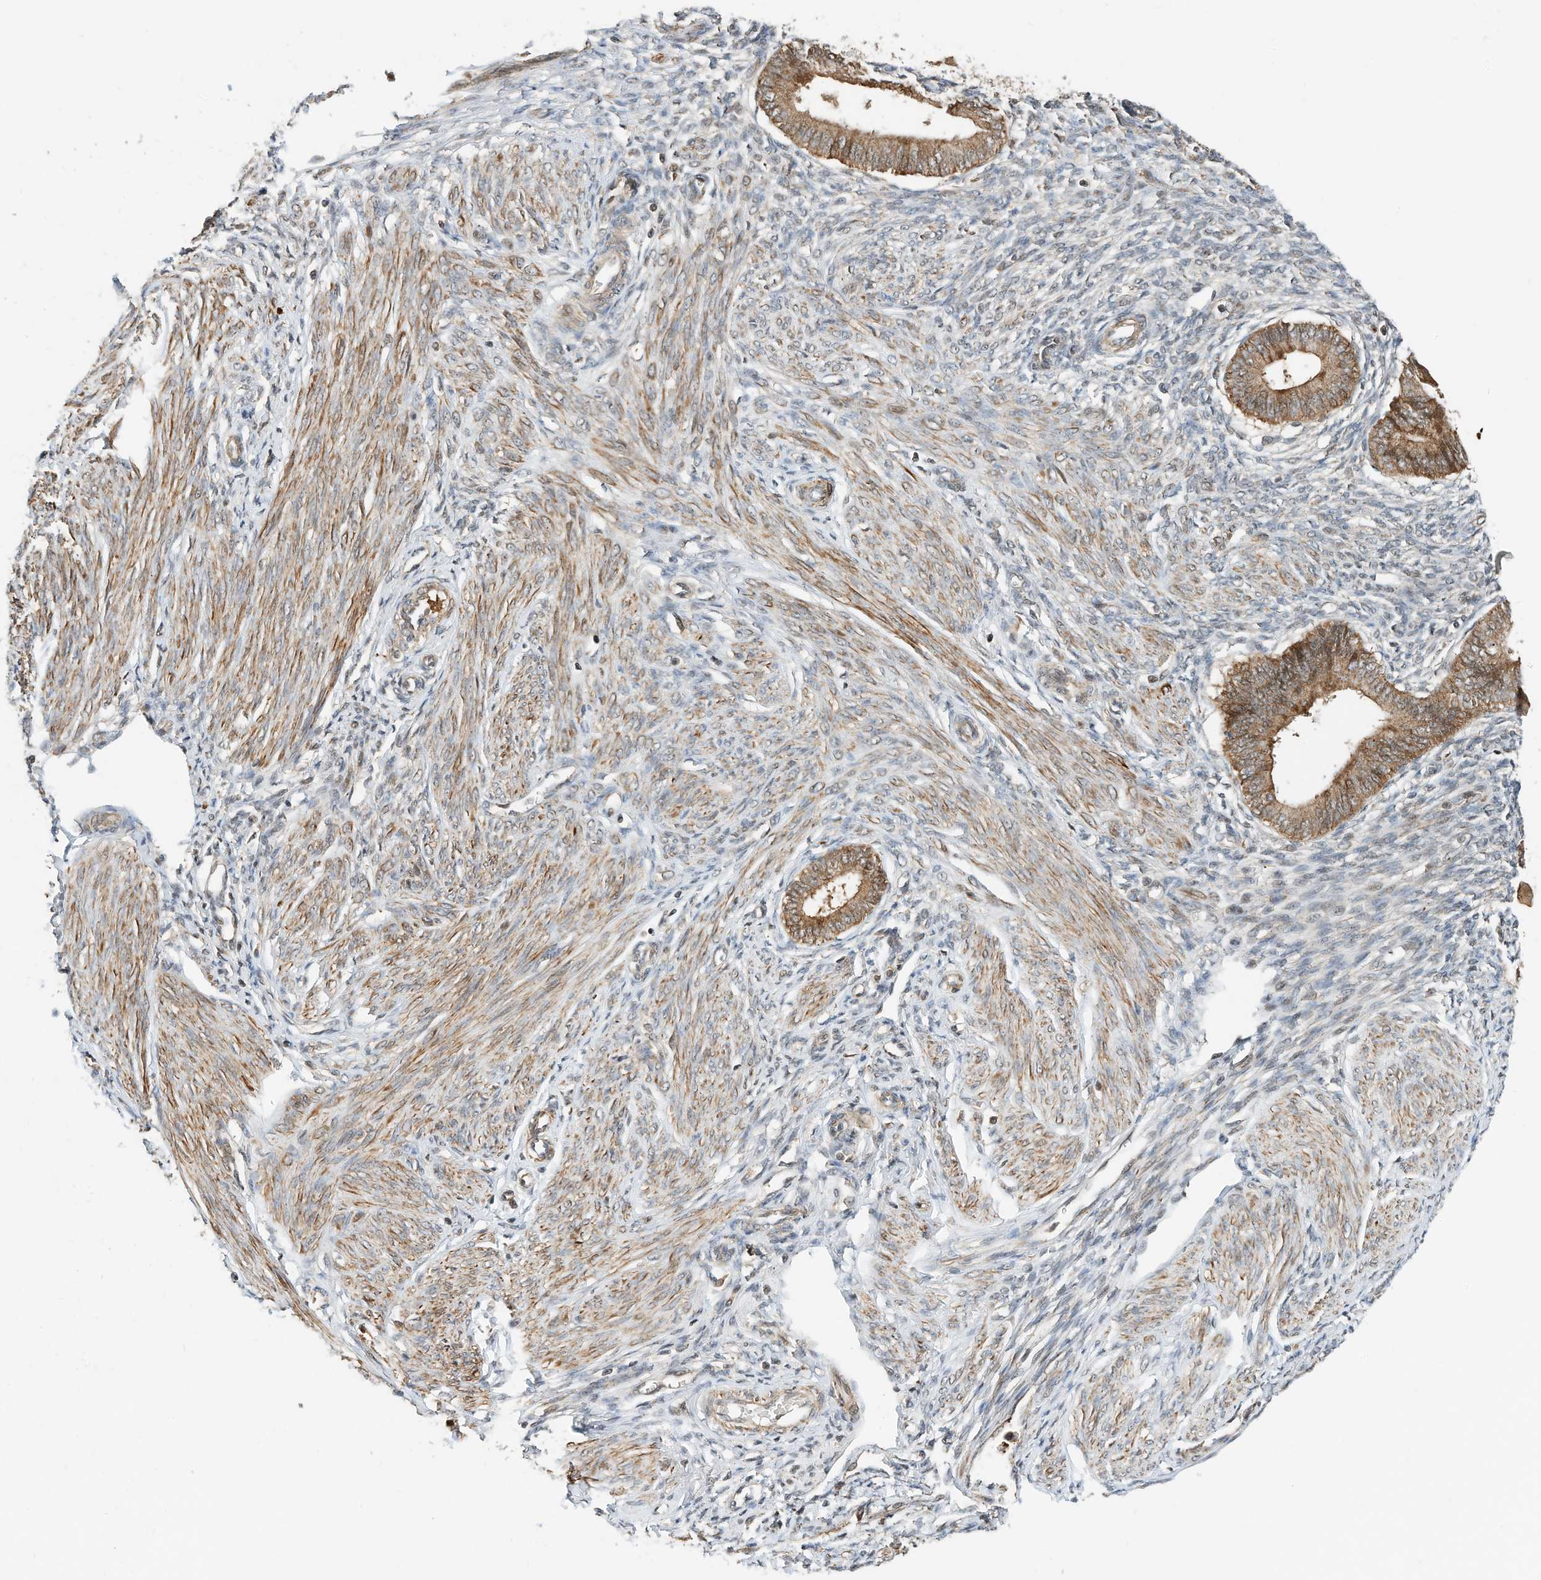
{"staining": {"intensity": "weak", "quantity": "<25%", "location": "cytoplasmic/membranous"}, "tissue": "endometrium", "cell_type": "Cells in endometrial stroma", "image_type": "normal", "snomed": [{"axis": "morphology", "description": "Normal tissue, NOS"}, {"axis": "topography", "description": "Endometrium"}], "caption": "High power microscopy image of an immunohistochemistry photomicrograph of normal endometrium, revealing no significant expression in cells in endometrial stroma.", "gene": "CPAMD8", "patient": {"sex": "female", "age": 46}}